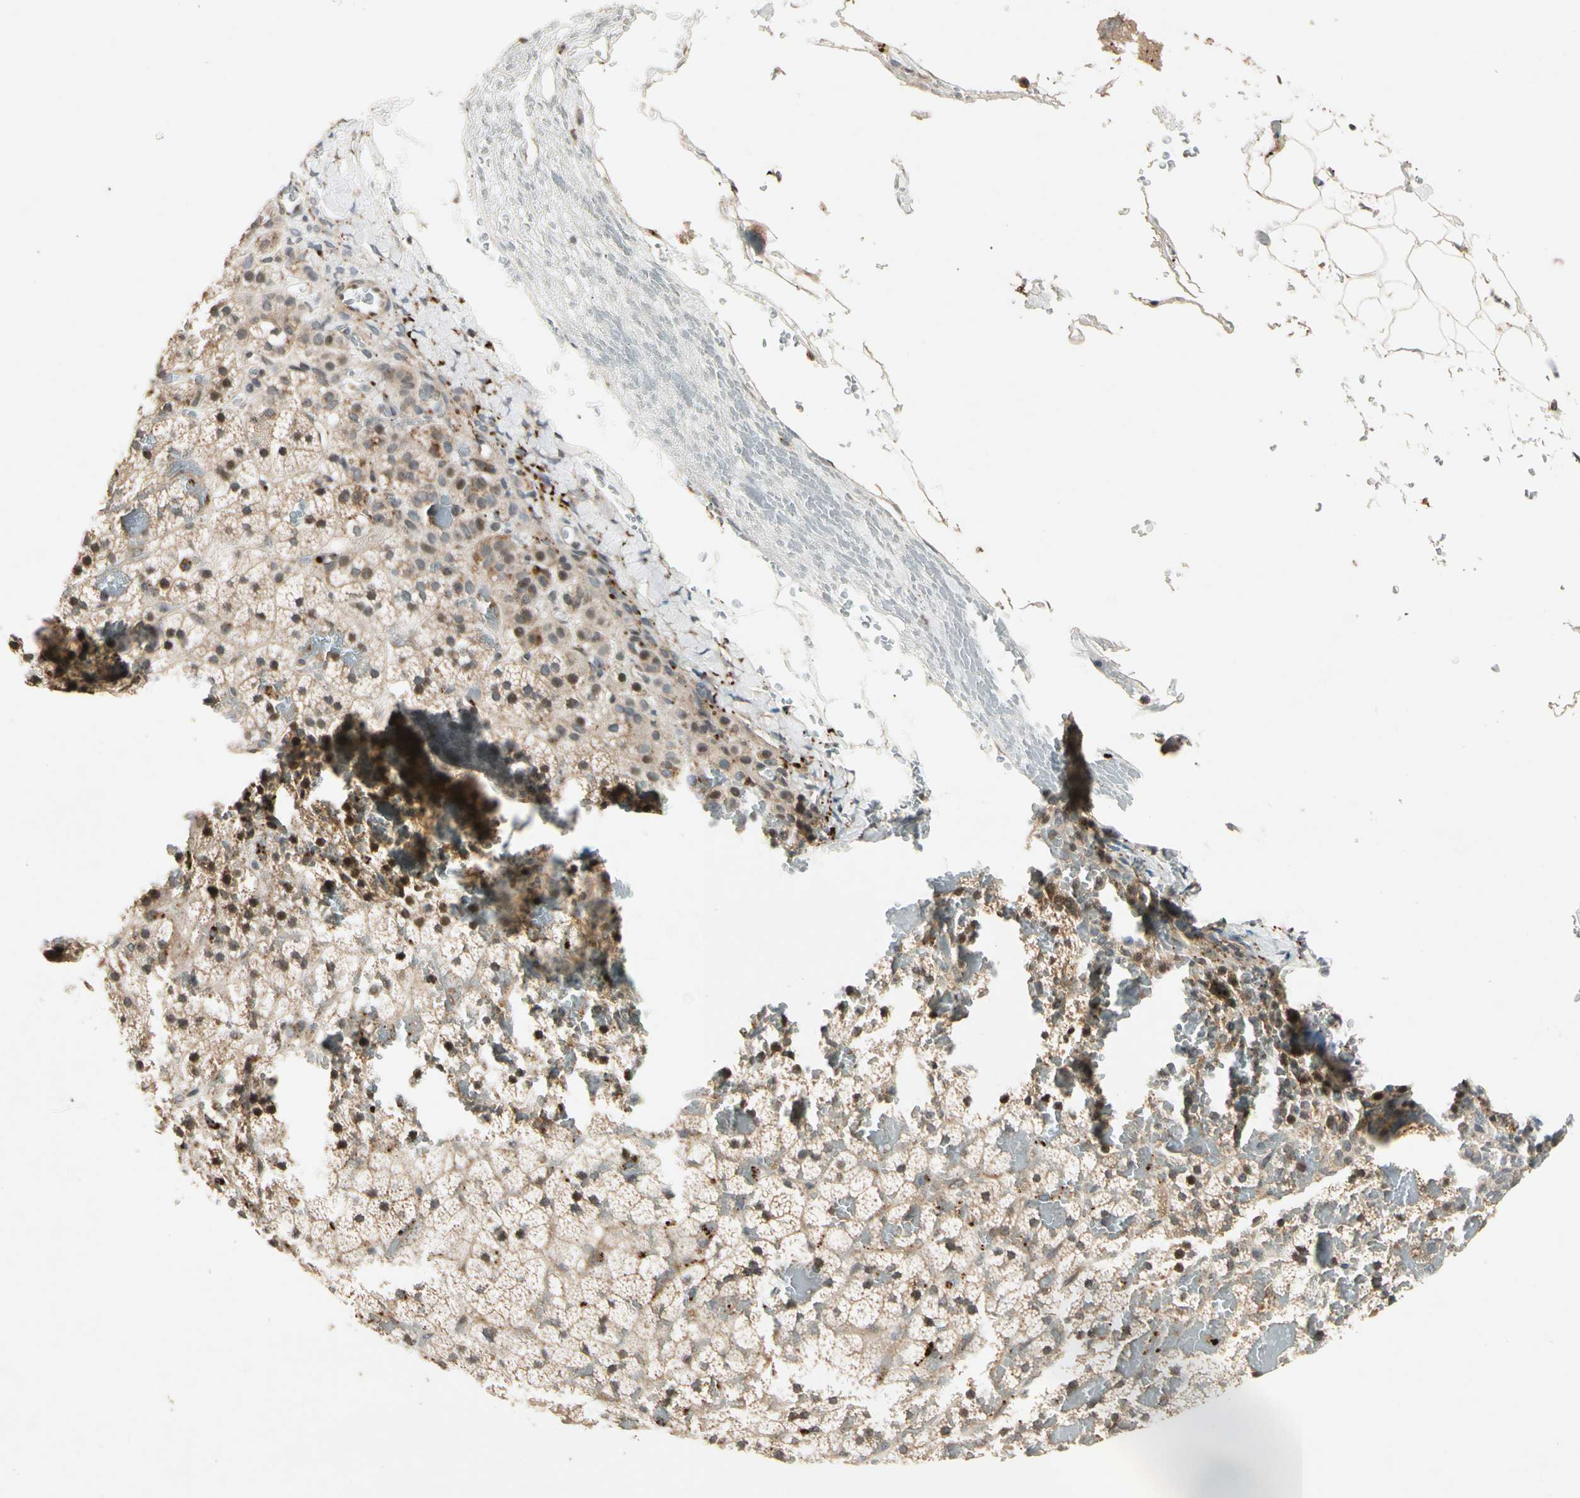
{"staining": {"intensity": "moderate", "quantity": ">75%", "location": "cytoplasmic/membranous"}, "tissue": "adrenal gland", "cell_type": "Glandular cells", "image_type": "normal", "snomed": [{"axis": "morphology", "description": "Normal tissue, NOS"}, {"axis": "topography", "description": "Adrenal gland"}], "caption": "A brown stain shows moderate cytoplasmic/membranous positivity of a protein in glandular cells of unremarkable human adrenal gland.", "gene": "ROCK2", "patient": {"sex": "male", "age": 35}}